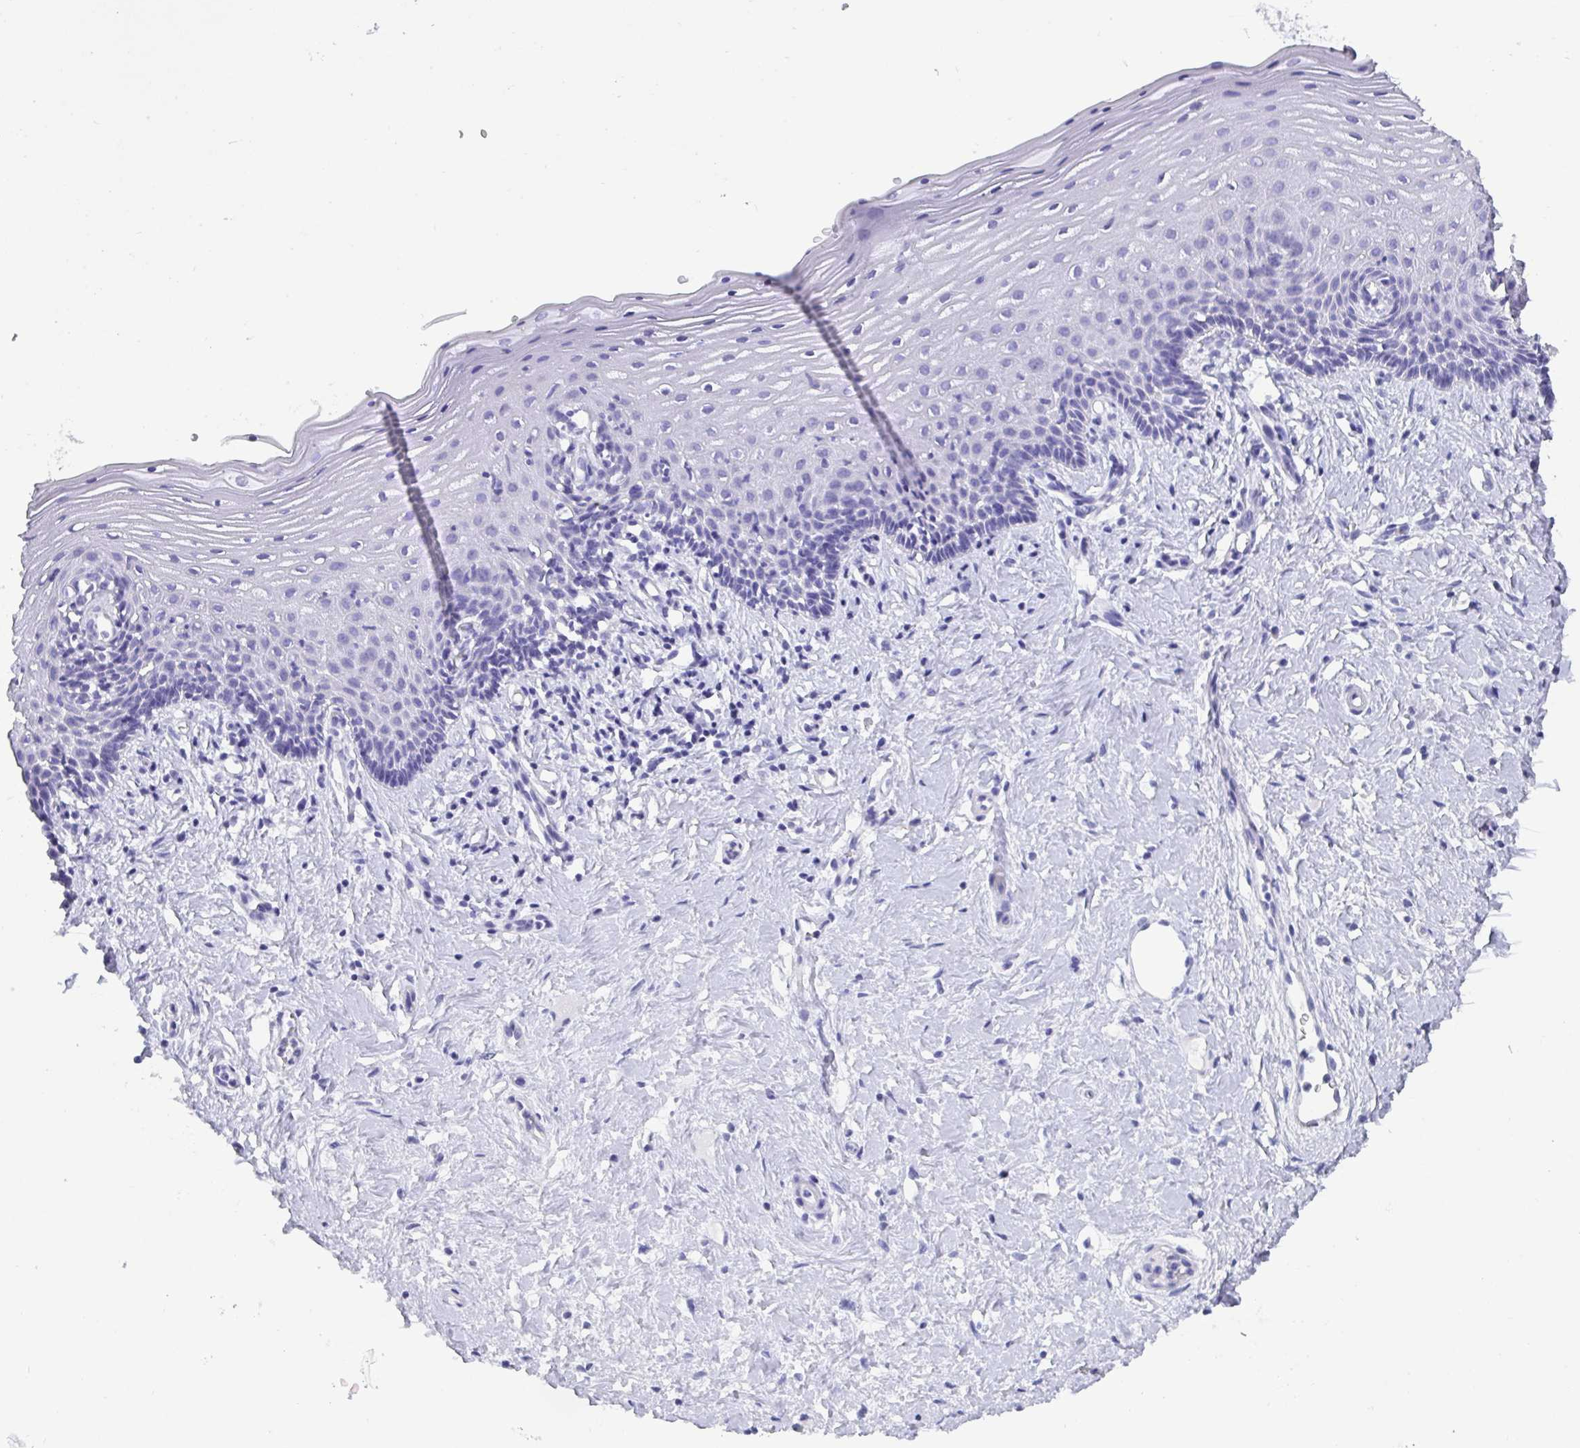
{"staining": {"intensity": "negative", "quantity": "none", "location": "none"}, "tissue": "vagina", "cell_type": "Squamous epithelial cells", "image_type": "normal", "snomed": [{"axis": "morphology", "description": "Normal tissue, NOS"}, {"axis": "topography", "description": "Vagina"}], "caption": "Histopathology image shows no protein staining in squamous epithelial cells of unremarkable vagina.", "gene": "SCGN", "patient": {"sex": "female", "age": 42}}